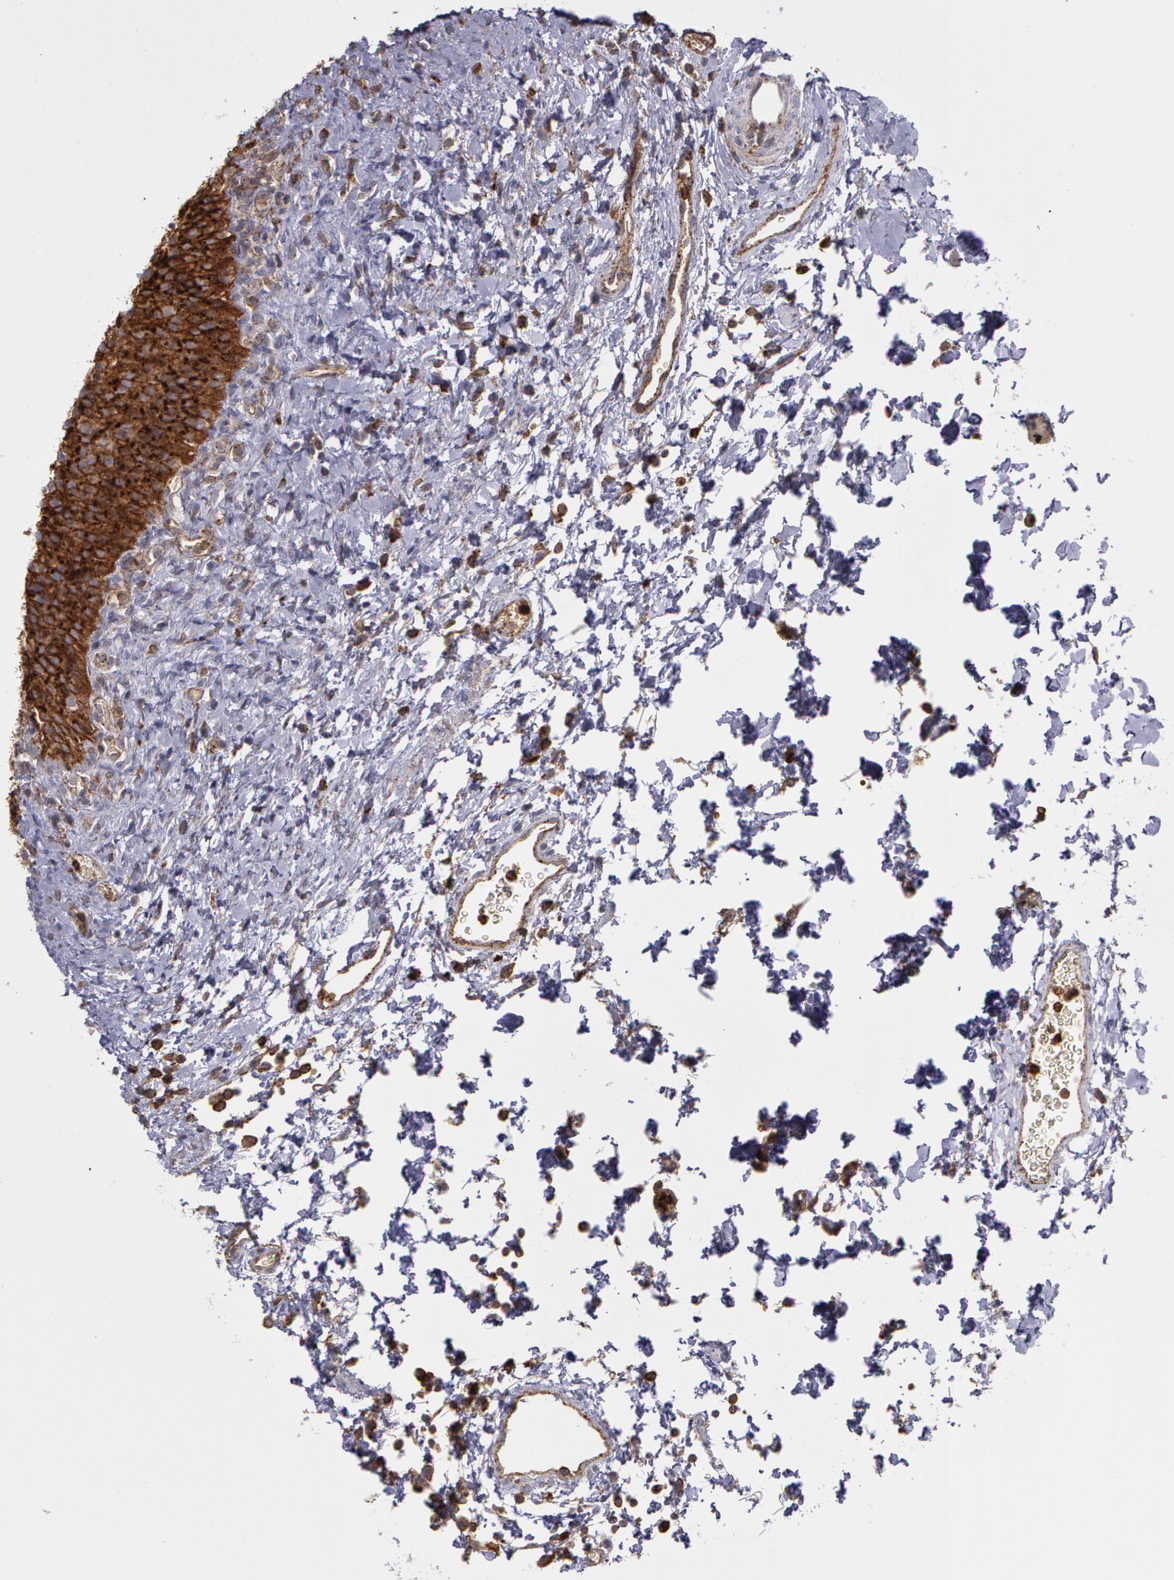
{"staining": {"intensity": "strong", "quantity": ">75%", "location": "cytoplasmic/membranous"}, "tissue": "urinary bladder", "cell_type": "Urothelial cells", "image_type": "normal", "snomed": [{"axis": "morphology", "description": "Normal tissue, NOS"}, {"axis": "topography", "description": "Urinary bladder"}], "caption": "The immunohistochemical stain highlights strong cytoplasmic/membranous positivity in urothelial cells of benign urinary bladder. Immunohistochemistry stains the protein in brown and the nuclei are stained blue.", "gene": "FLOT2", "patient": {"sex": "male", "age": 51}}